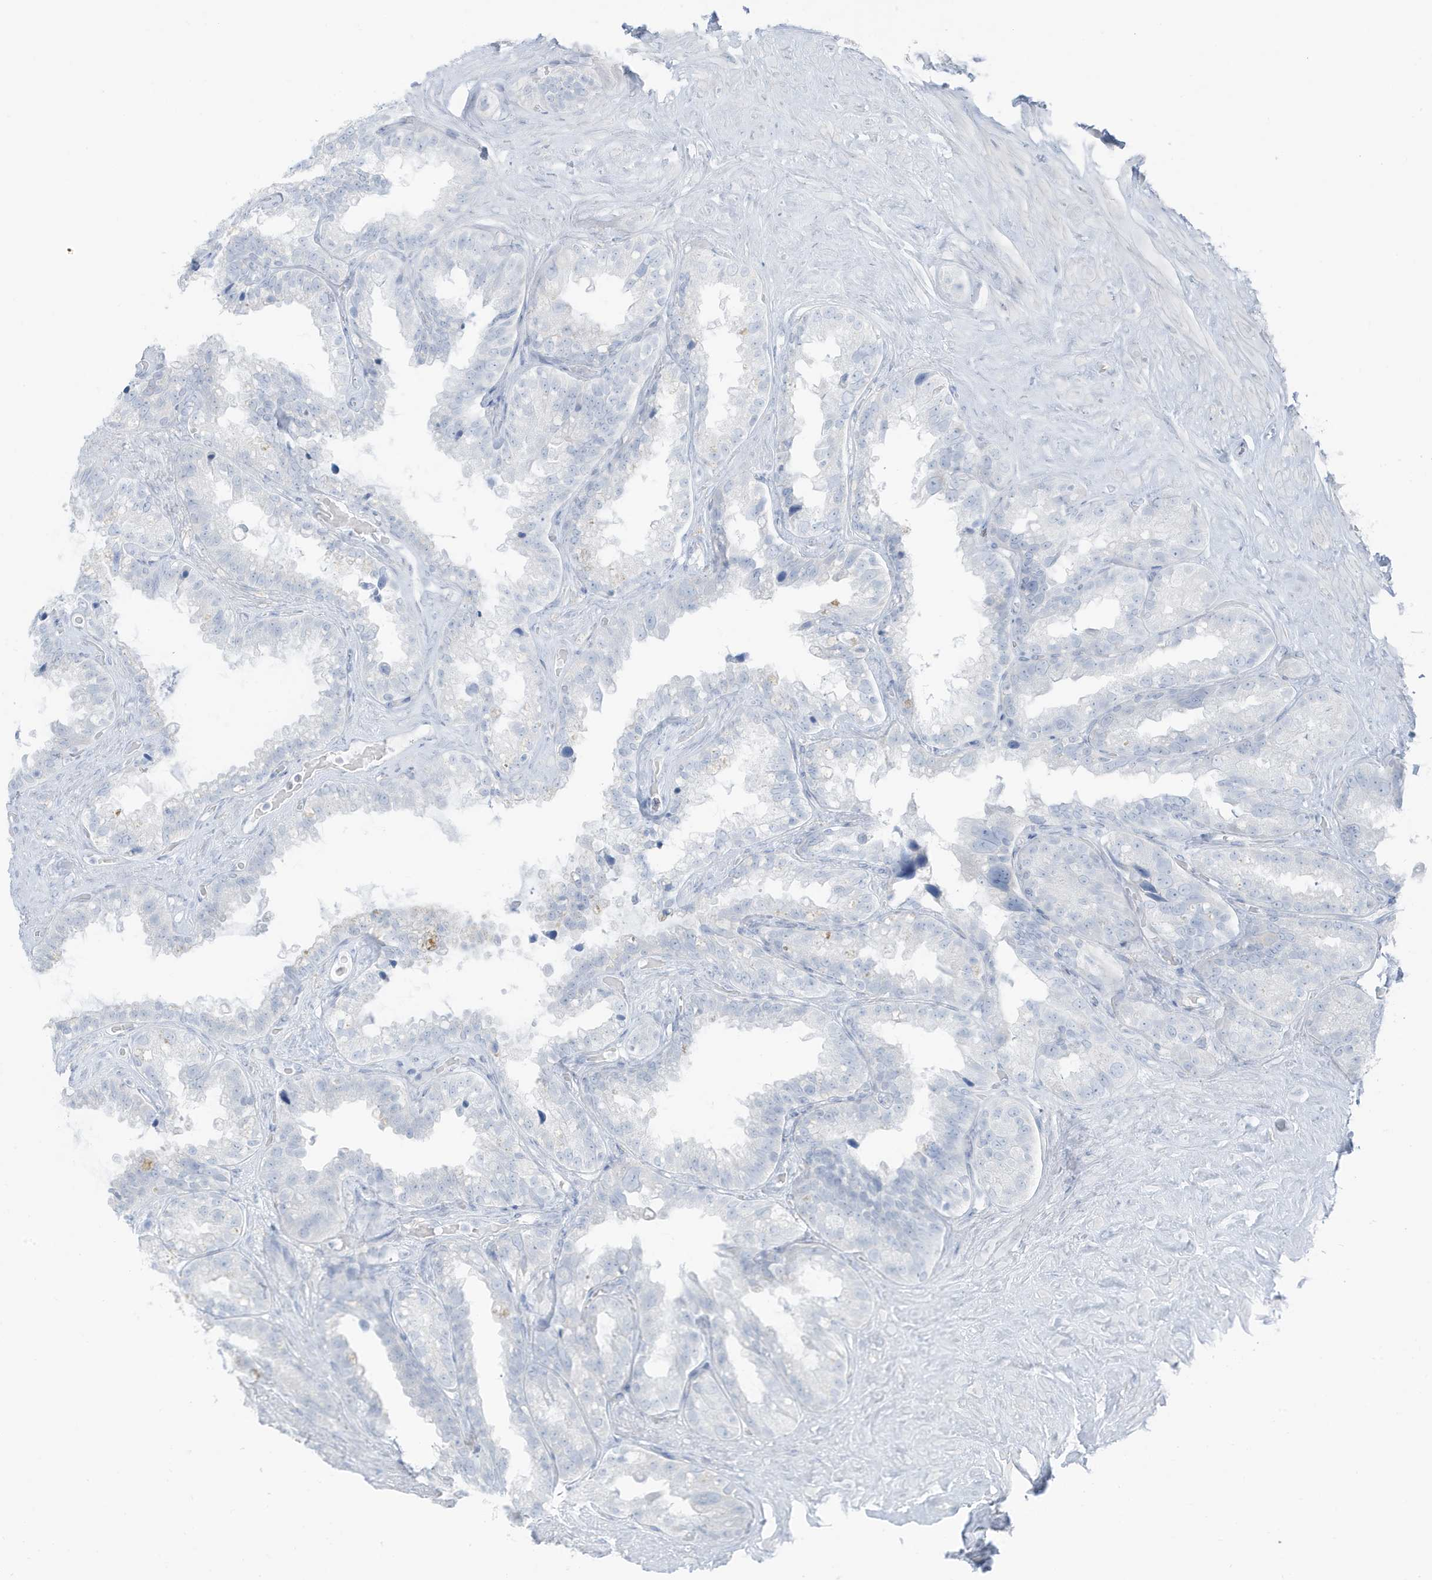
{"staining": {"intensity": "negative", "quantity": "none", "location": "none"}, "tissue": "seminal vesicle", "cell_type": "Glandular cells", "image_type": "normal", "snomed": [{"axis": "morphology", "description": "Normal tissue, NOS"}, {"axis": "topography", "description": "Seminal veicle"}], "caption": "The immunohistochemistry photomicrograph has no significant staining in glandular cells of seminal vesicle. (DAB immunohistochemistry (IHC), high magnification).", "gene": "ZFP64", "patient": {"sex": "male", "age": 80}}